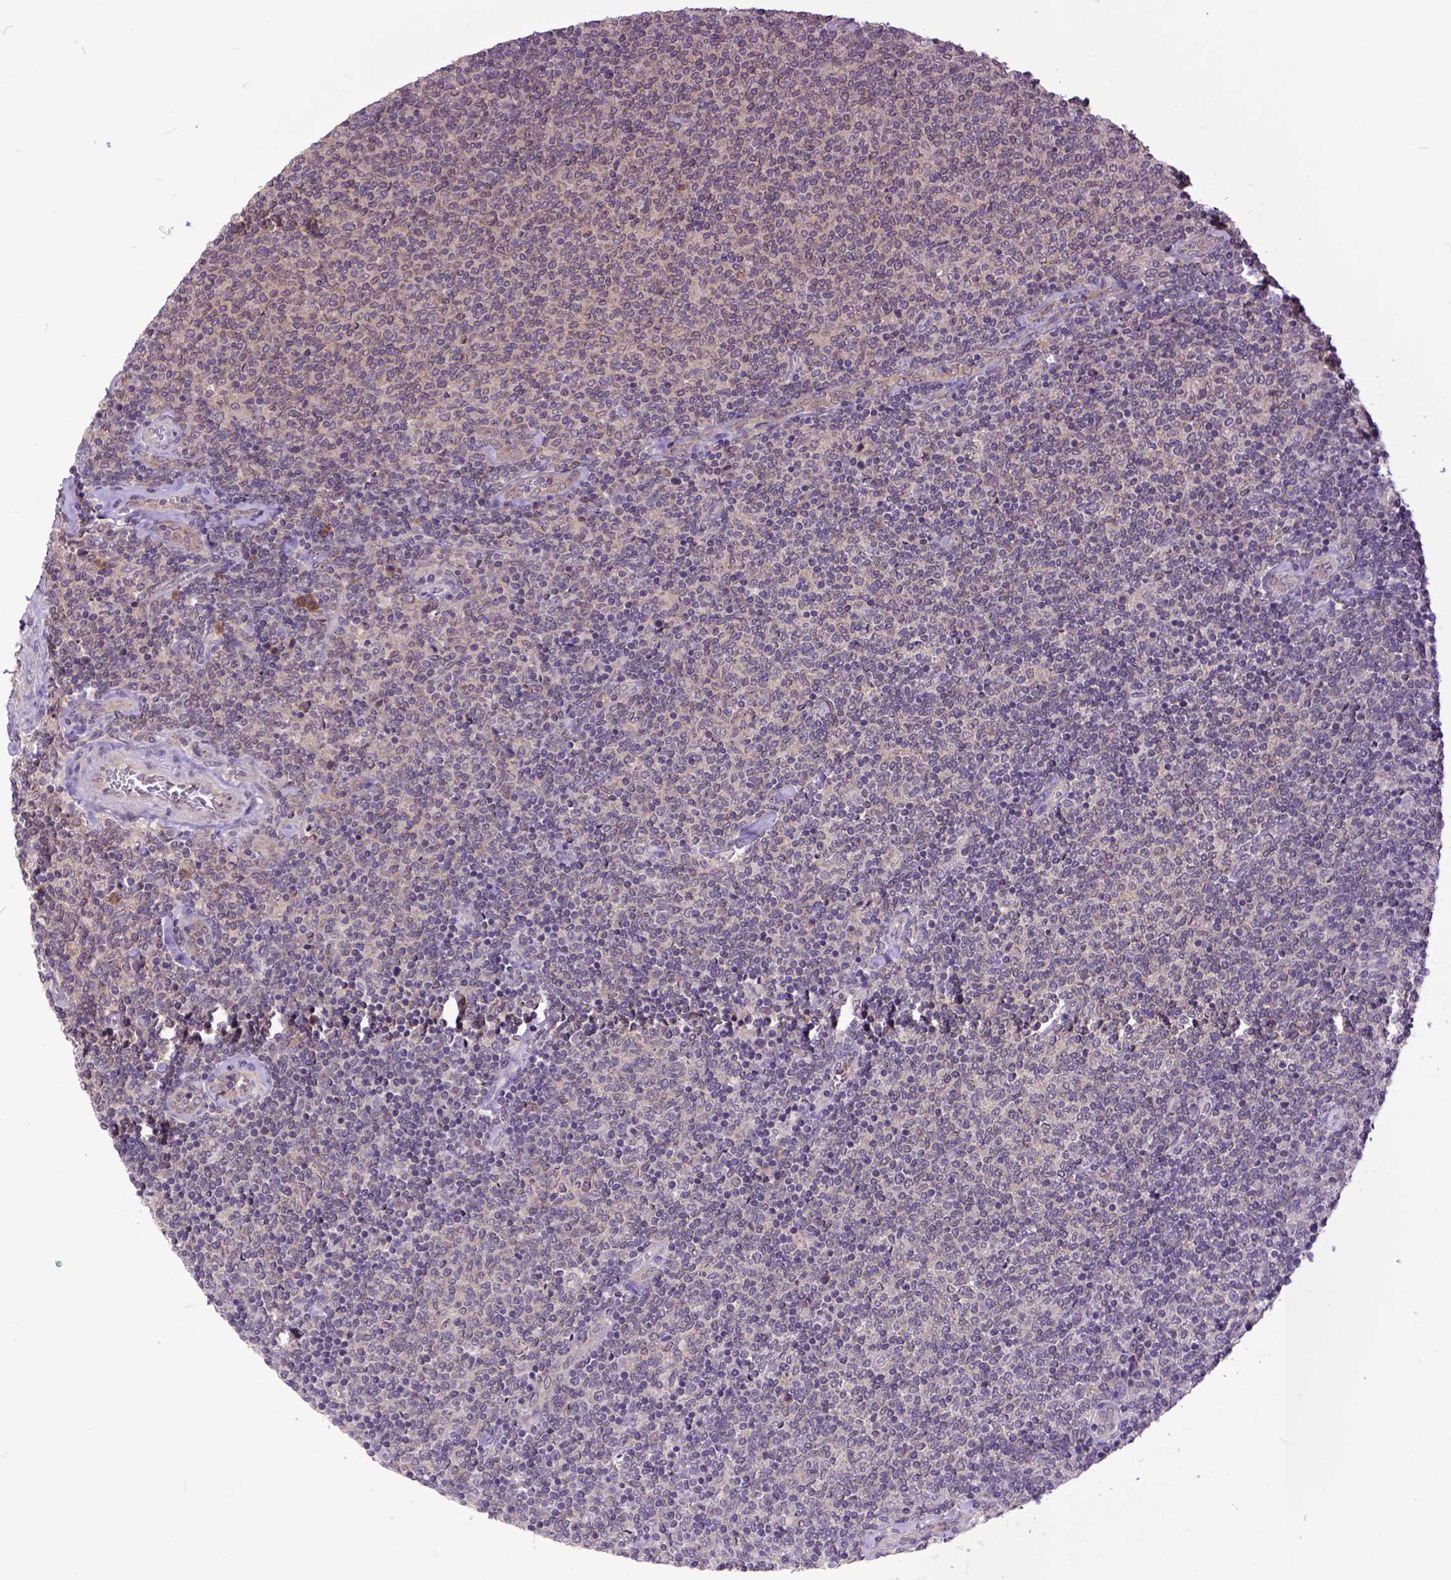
{"staining": {"intensity": "weak", "quantity": "25%-75%", "location": "cytoplasmic/membranous"}, "tissue": "lymphoma", "cell_type": "Tumor cells", "image_type": "cancer", "snomed": [{"axis": "morphology", "description": "Malignant lymphoma, non-Hodgkin's type, Low grade"}, {"axis": "topography", "description": "Lymph node"}], "caption": "An image of lymphoma stained for a protein shows weak cytoplasmic/membranous brown staining in tumor cells.", "gene": "ARL1", "patient": {"sex": "male", "age": 52}}